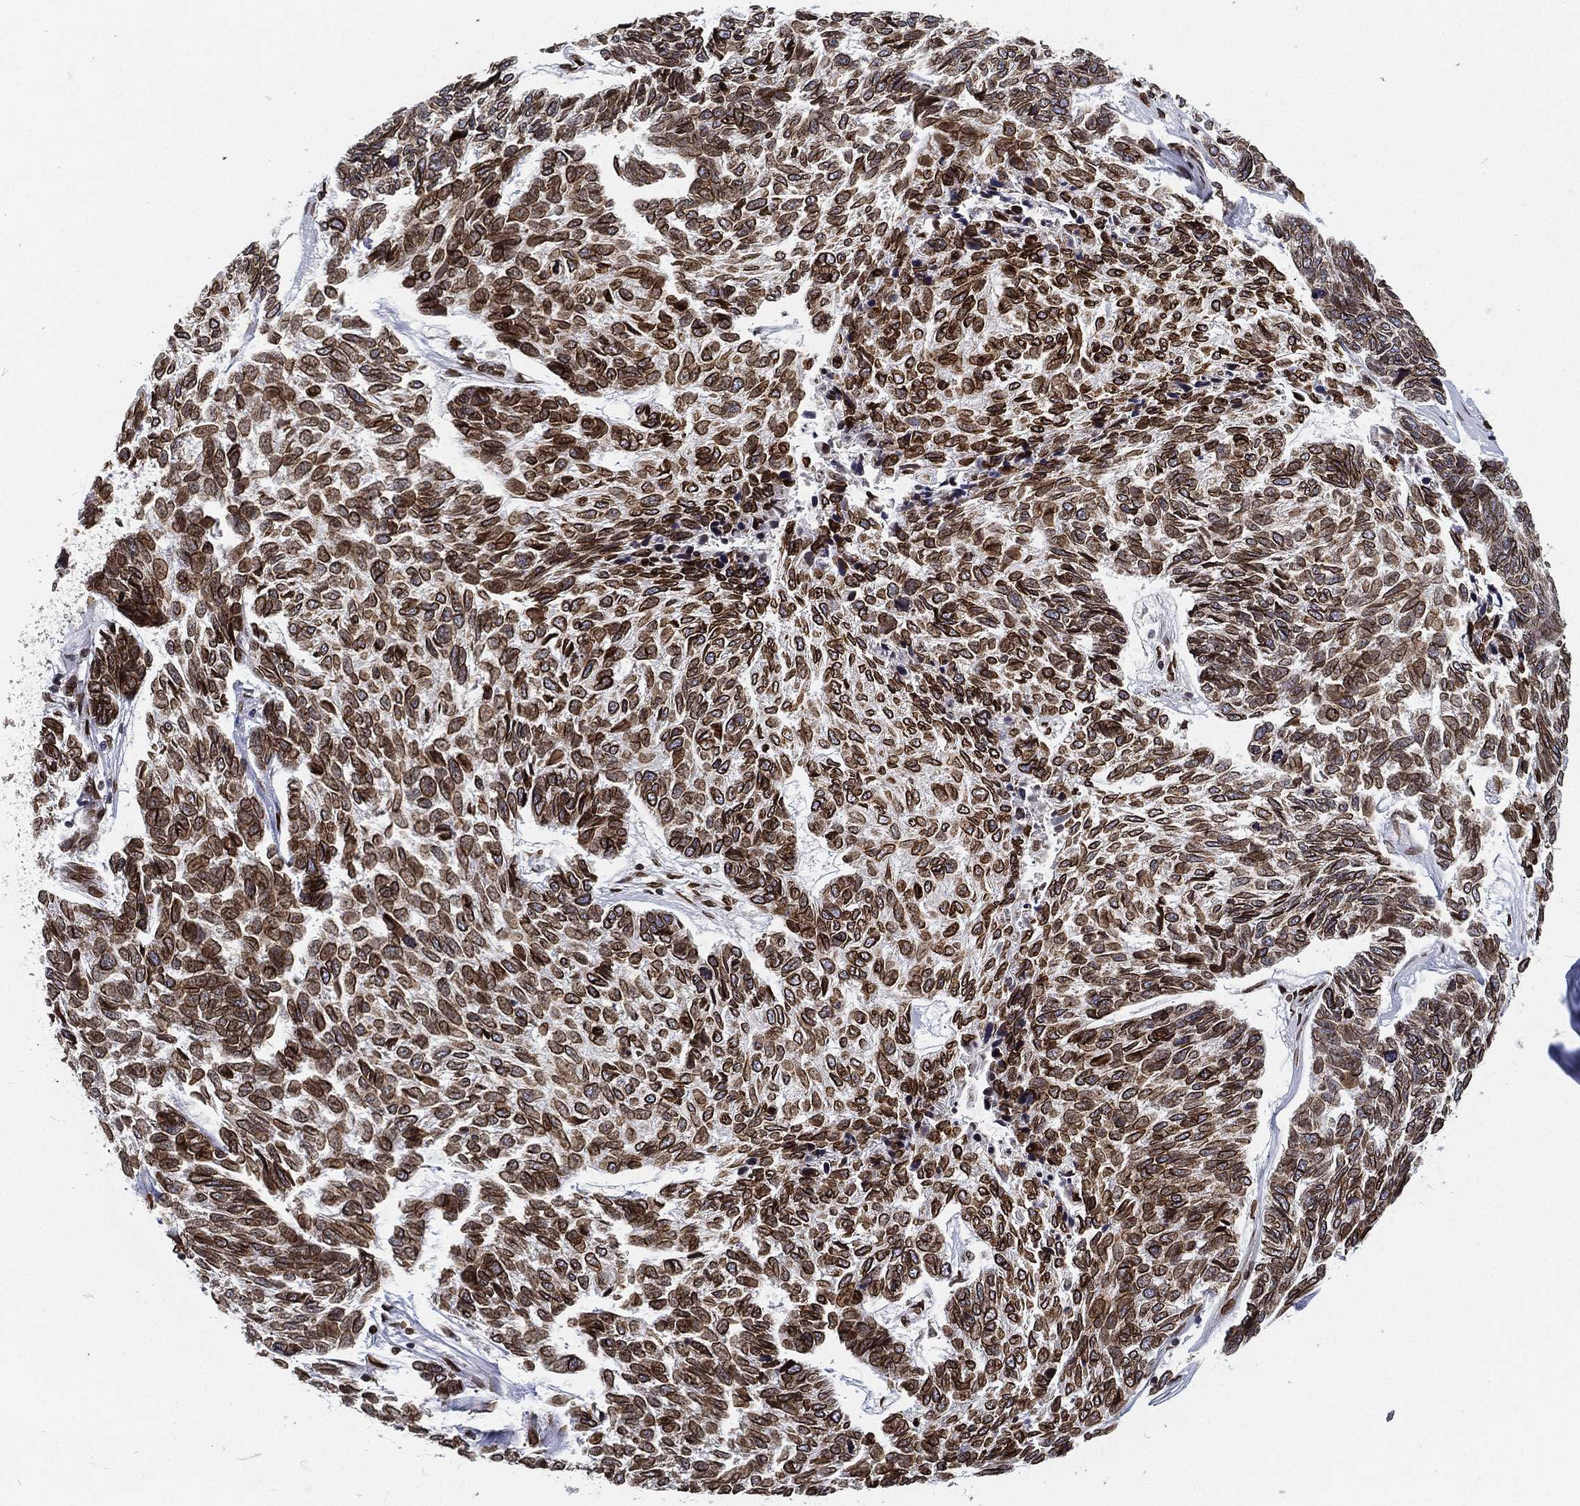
{"staining": {"intensity": "strong", "quantity": ">75%", "location": "cytoplasmic/membranous,nuclear"}, "tissue": "skin cancer", "cell_type": "Tumor cells", "image_type": "cancer", "snomed": [{"axis": "morphology", "description": "Basal cell carcinoma"}, {"axis": "topography", "description": "Skin"}], "caption": "This micrograph demonstrates immunohistochemistry staining of human skin cancer (basal cell carcinoma), with high strong cytoplasmic/membranous and nuclear positivity in approximately >75% of tumor cells.", "gene": "PALB2", "patient": {"sex": "female", "age": 65}}